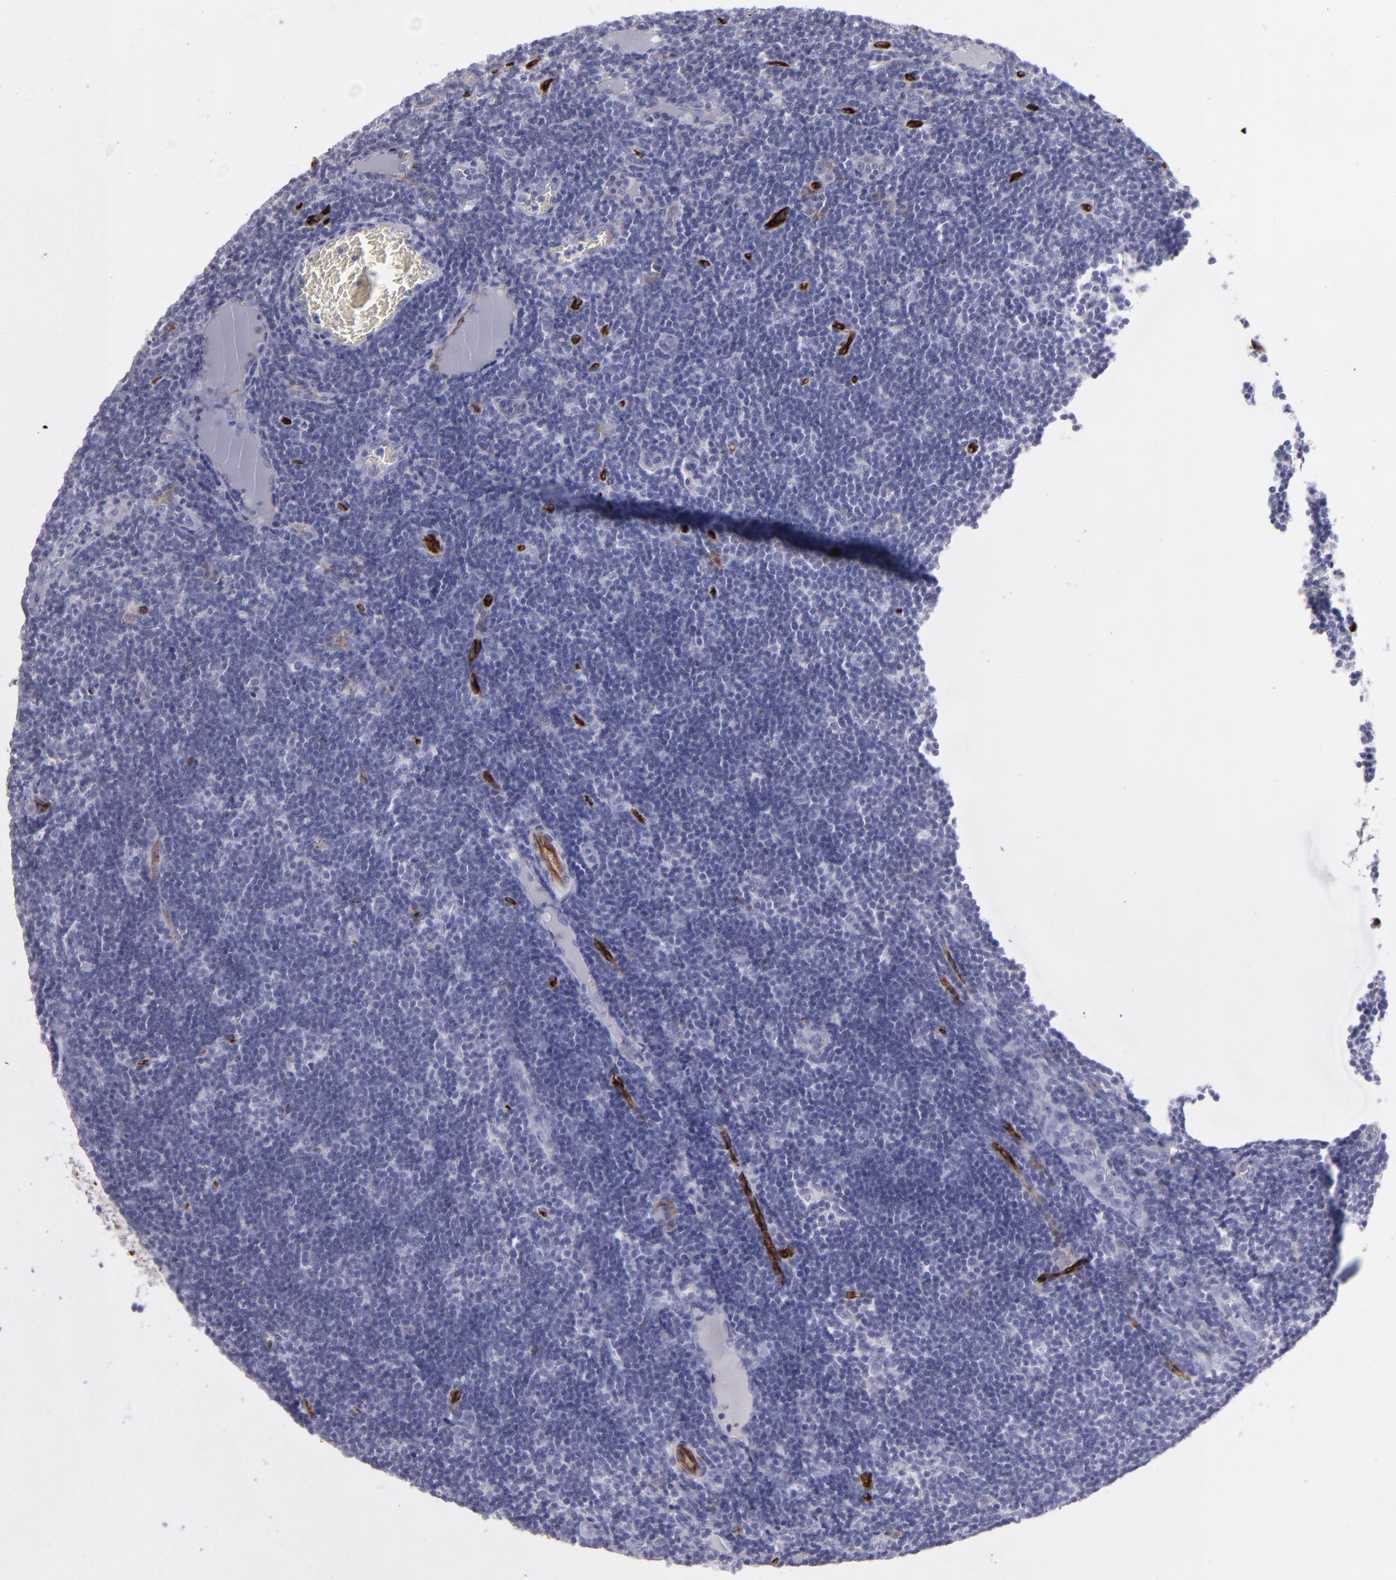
{"staining": {"intensity": "negative", "quantity": "none", "location": "none"}, "tissue": "lymph node", "cell_type": "Germinal center cells", "image_type": "normal", "snomed": [{"axis": "morphology", "description": "Normal tissue, NOS"}, {"axis": "morphology", "description": "Inflammation, NOS"}, {"axis": "topography", "description": "Lymph node"}, {"axis": "topography", "description": "Salivary gland"}], "caption": "Protein analysis of unremarkable lymph node exhibits no significant staining in germinal center cells. The staining is performed using DAB brown chromogen with nuclei counter-stained in using hematoxylin.", "gene": "ACE", "patient": {"sex": "male", "age": 3}}